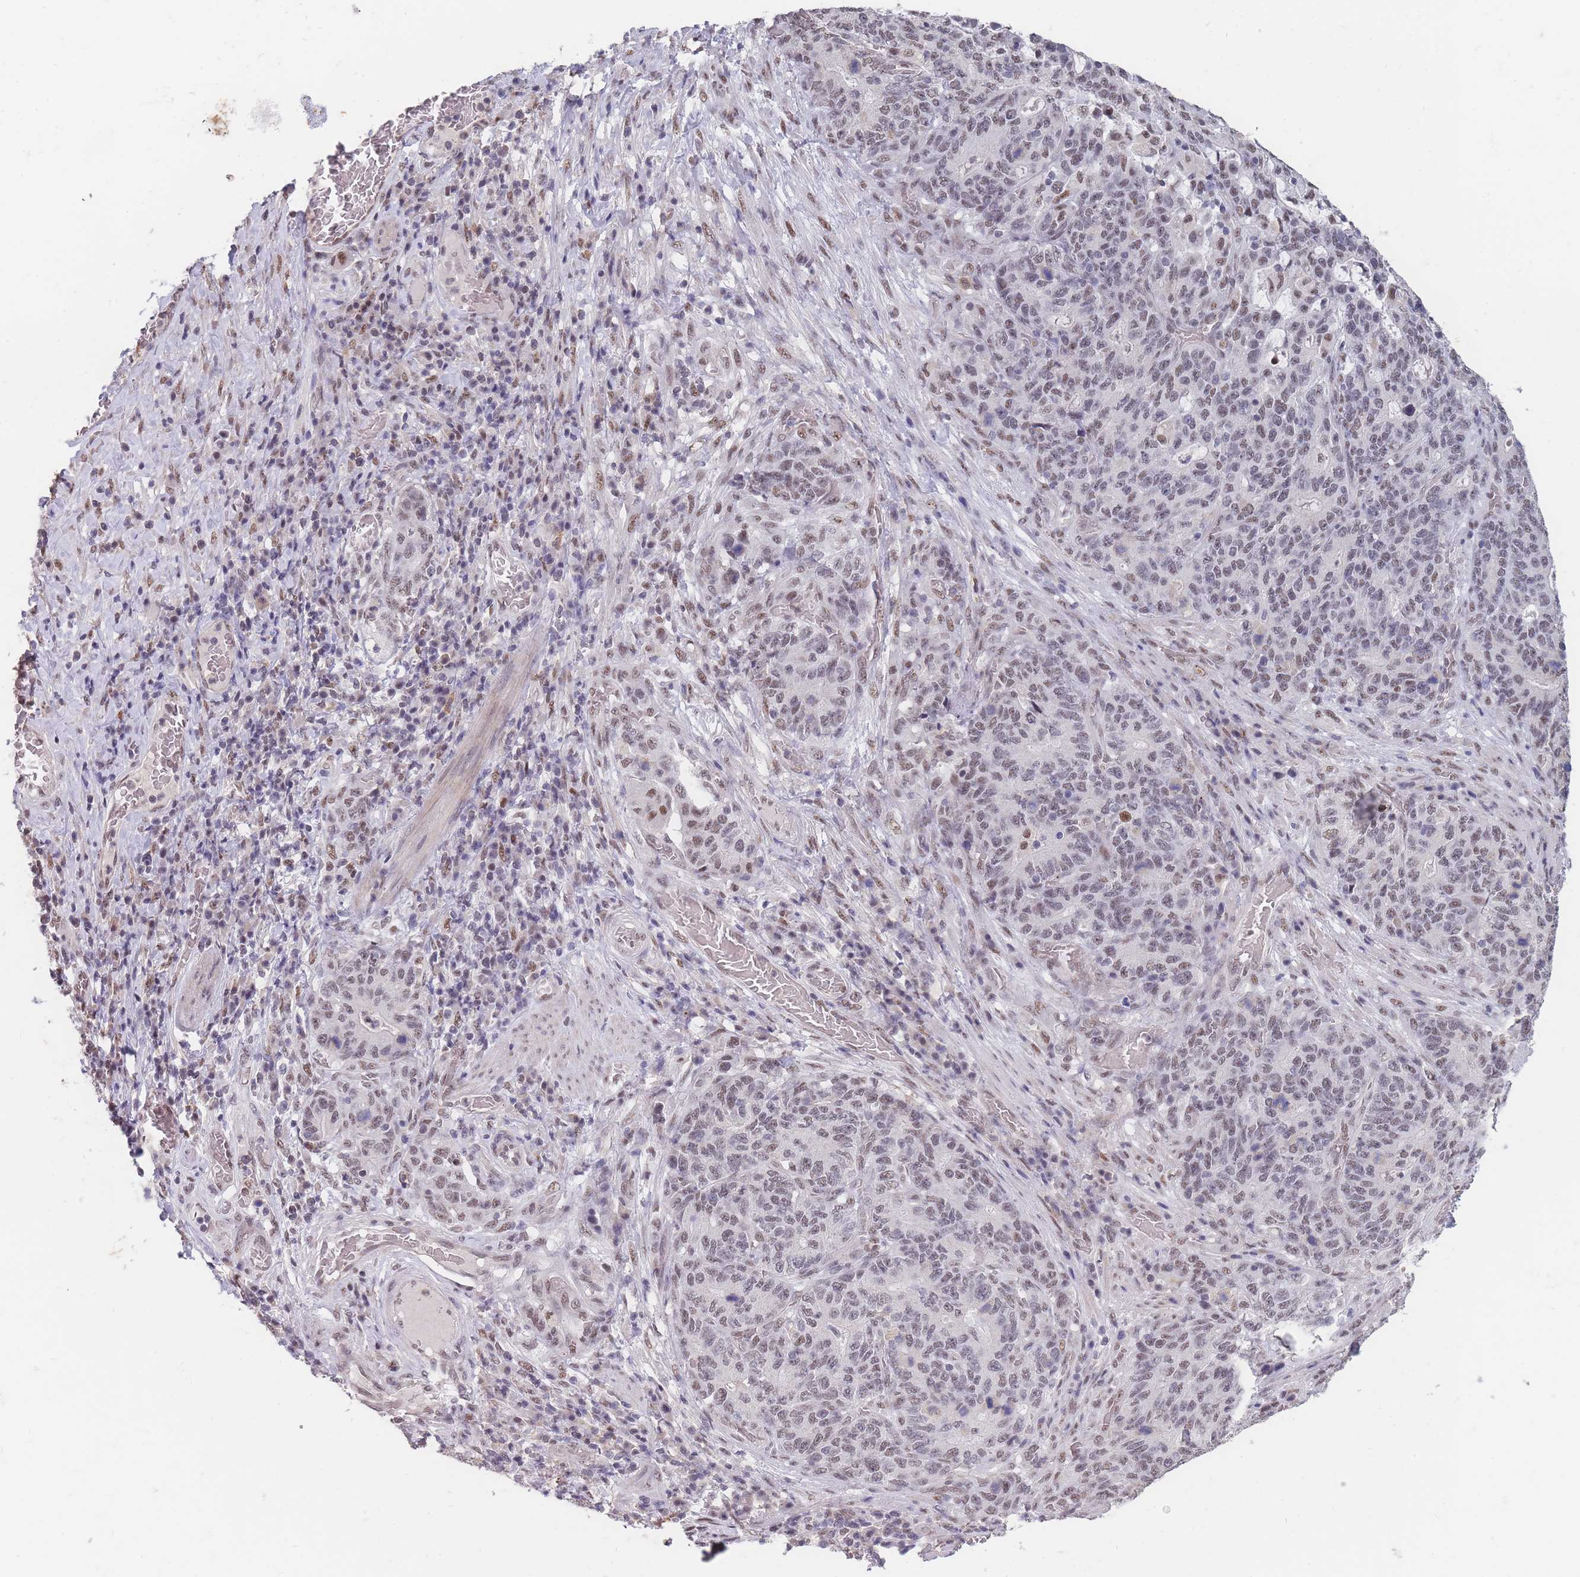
{"staining": {"intensity": "weak", "quantity": "25%-75%", "location": "nuclear"}, "tissue": "stomach cancer", "cell_type": "Tumor cells", "image_type": "cancer", "snomed": [{"axis": "morphology", "description": "Normal tissue, NOS"}, {"axis": "morphology", "description": "Adenocarcinoma, NOS"}, {"axis": "topography", "description": "Stomach"}], "caption": "A low amount of weak nuclear staining is identified in approximately 25%-75% of tumor cells in adenocarcinoma (stomach) tissue.", "gene": "SNRPA1", "patient": {"sex": "female", "age": 64}}